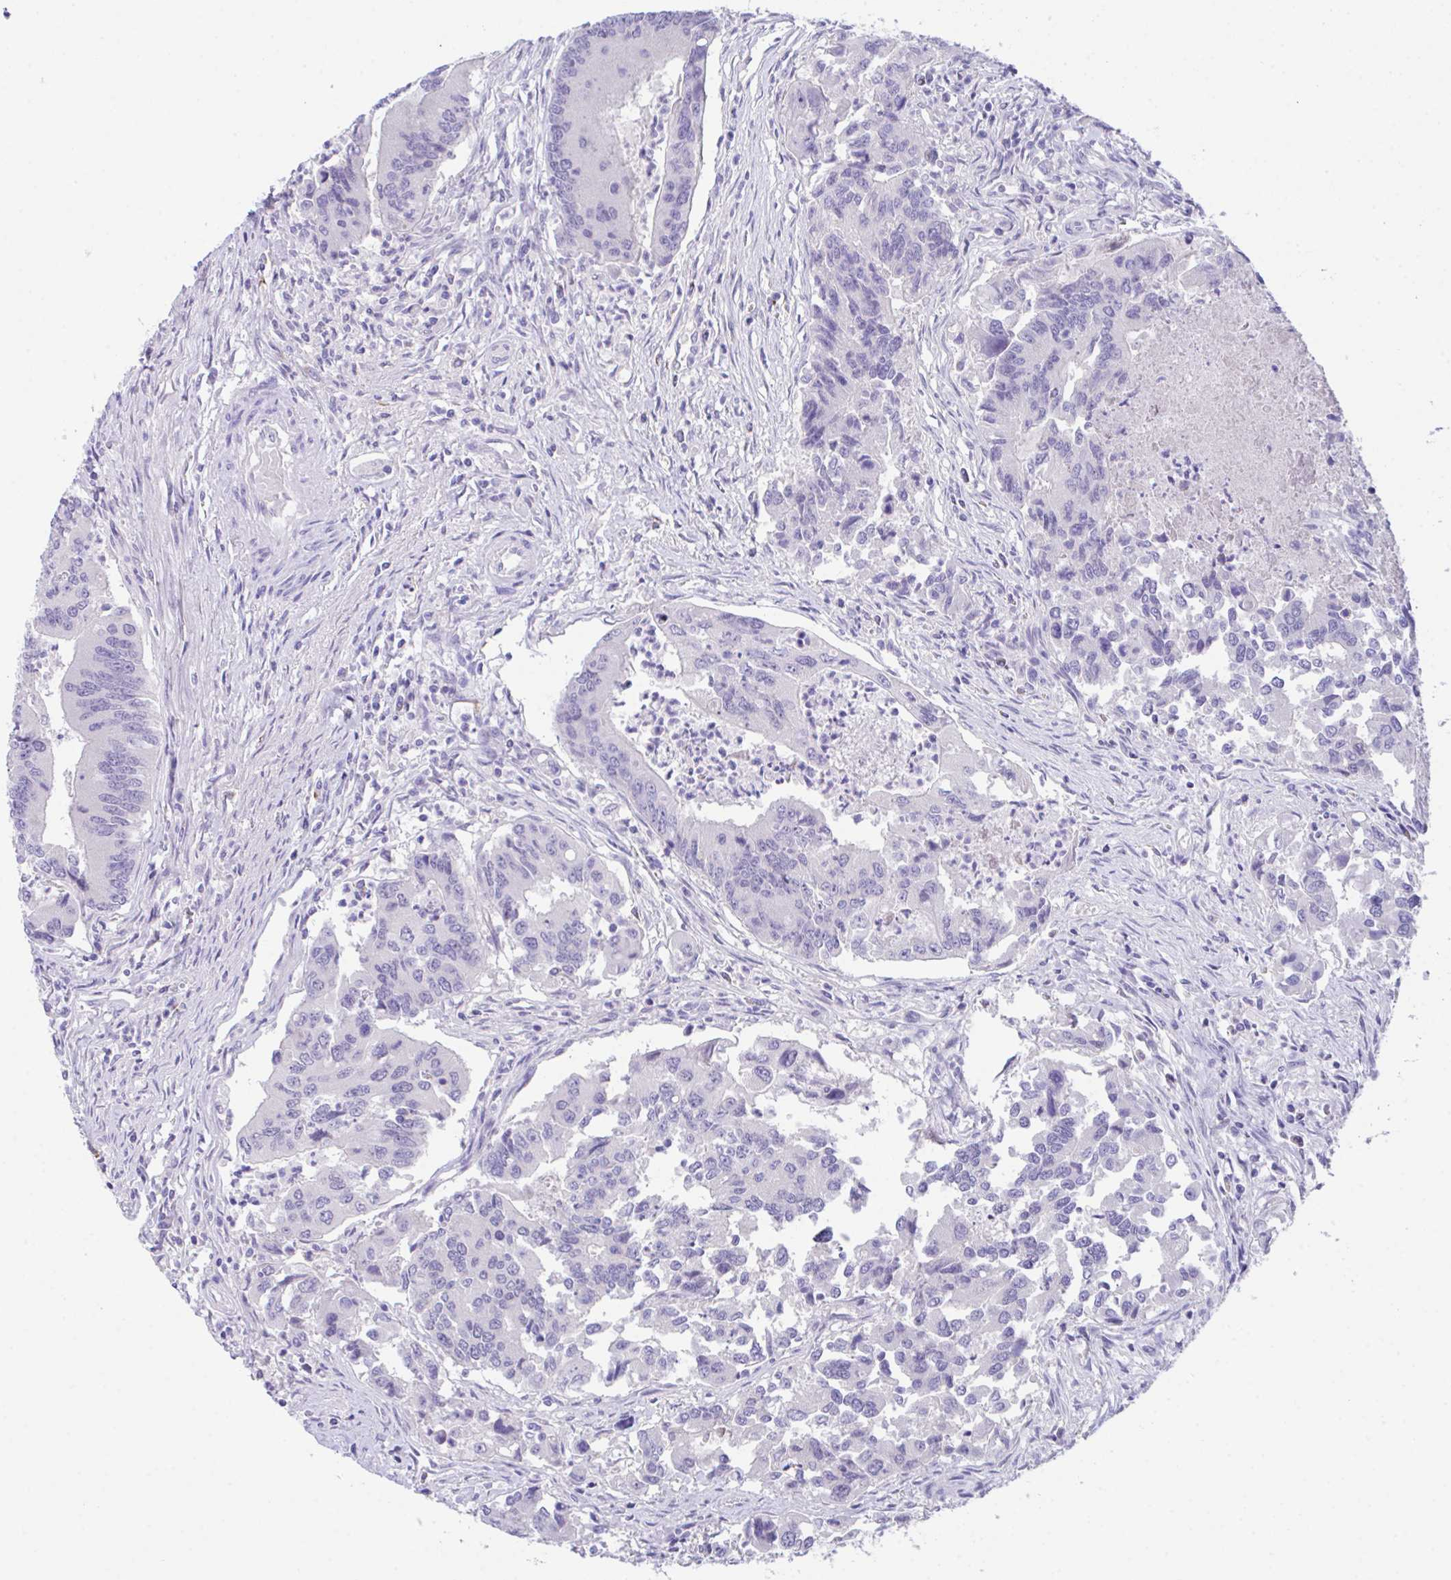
{"staining": {"intensity": "negative", "quantity": "none", "location": "none"}, "tissue": "colorectal cancer", "cell_type": "Tumor cells", "image_type": "cancer", "snomed": [{"axis": "morphology", "description": "Adenocarcinoma, NOS"}, {"axis": "topography", "description": "Colon"}], "caption": "Immunohistochemistry histopathology image of neoplastic tissue: human colorectal cancer (adenocarcinoma) stained with DAB (3,3'-diaminobenzidine) reveals no significant protein expression in tumor cells.", "gene": "HACD4", "patient": {"sex": "female", "age": 67}}